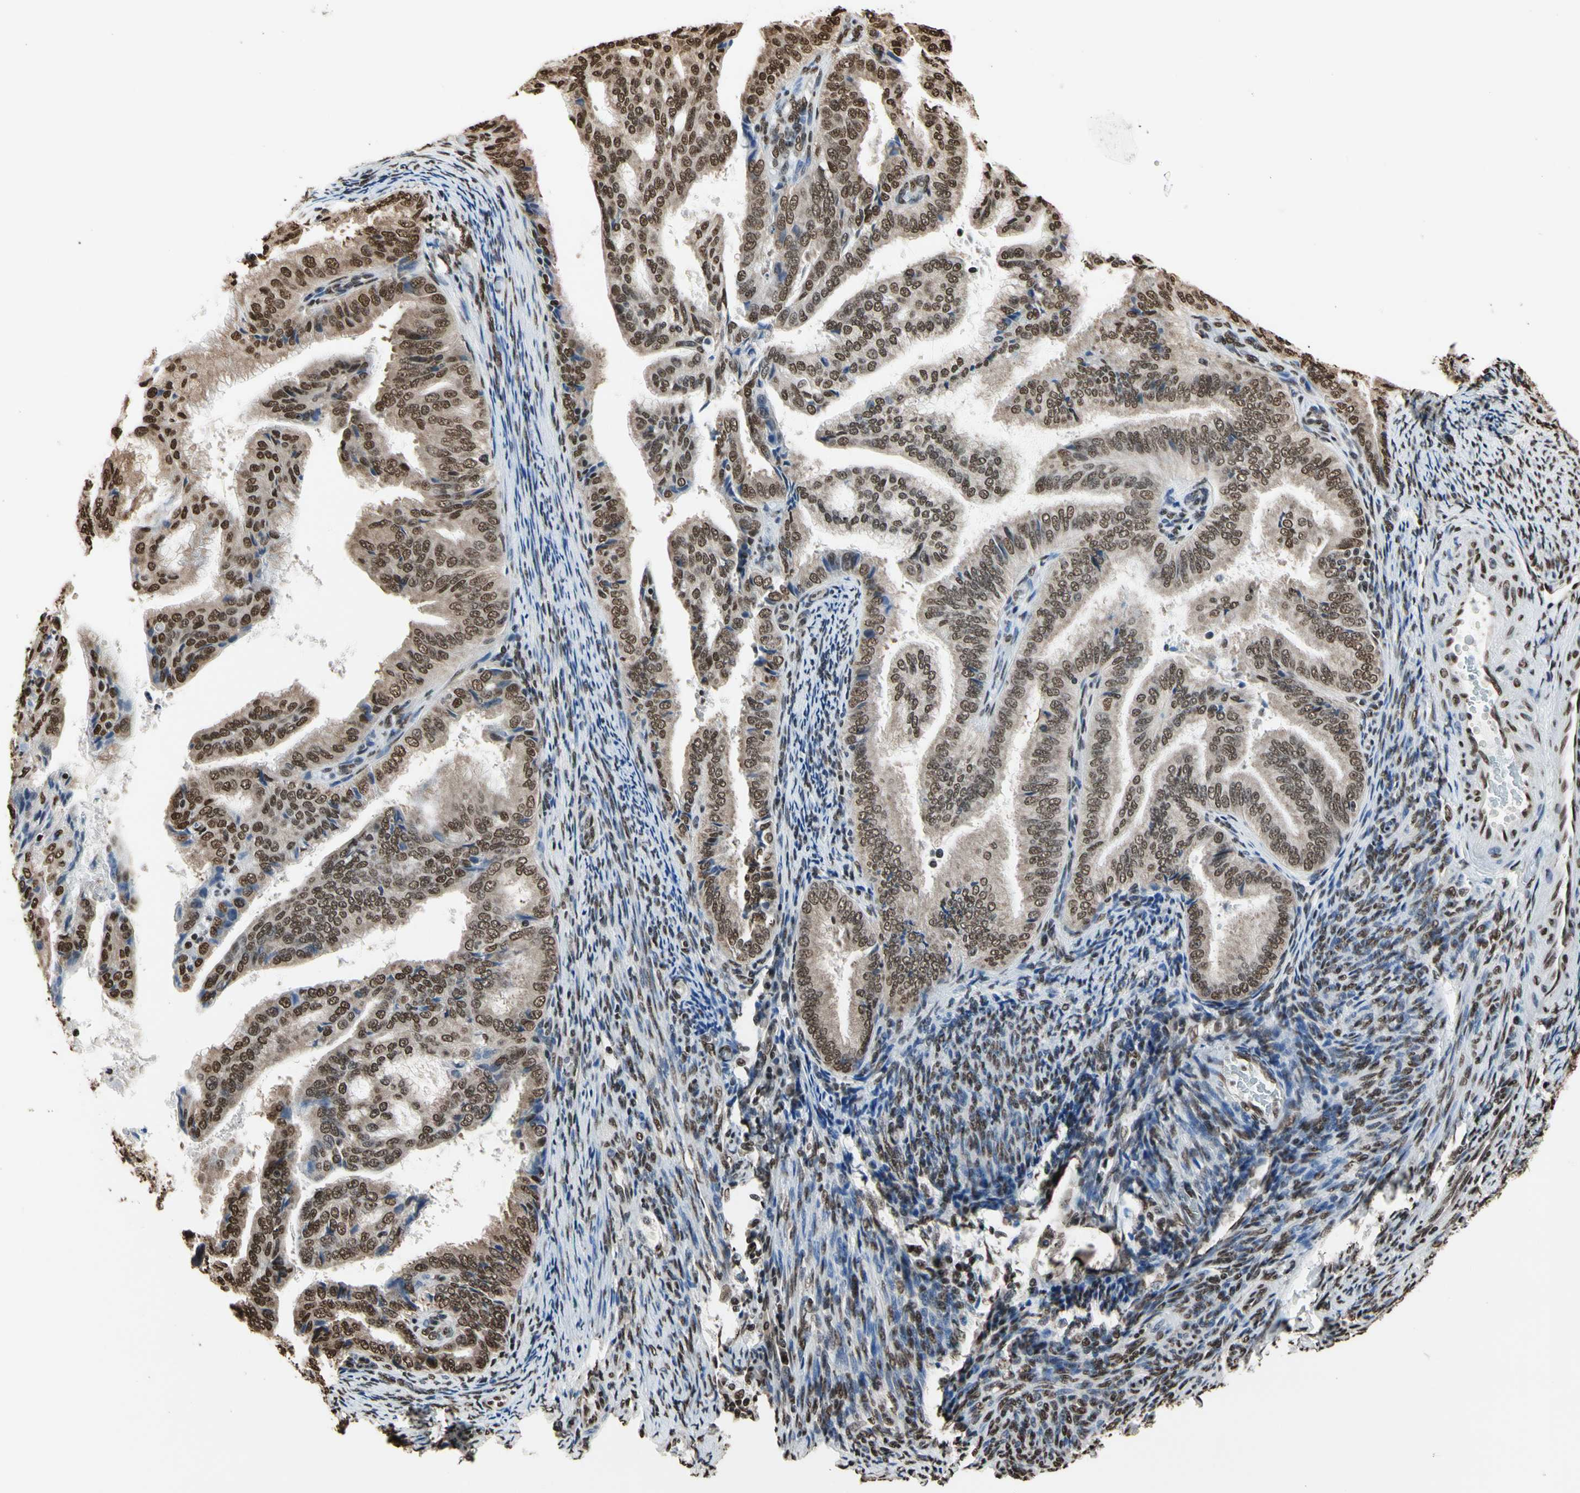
{"staining": {"intensity": "moderate", "quantity": ">75%", "location": "nuclear"}, "tissue": "endometrial cancer", "cell_type": "Tumor cells", "image_type": "cancer", "snomed": [{"axis": "morphology", "description": "Adenocarcinoma, NOS"}, {"axis": "topography", "description": "Endometrium"}], "caption": "Protein staining displays moderate nuclear staining in approximately >75% of tumor cells in adenocarcinoma (endometrial).", "gene": "HNRNPK", "patient": {"sex": "female", "age": 58}}